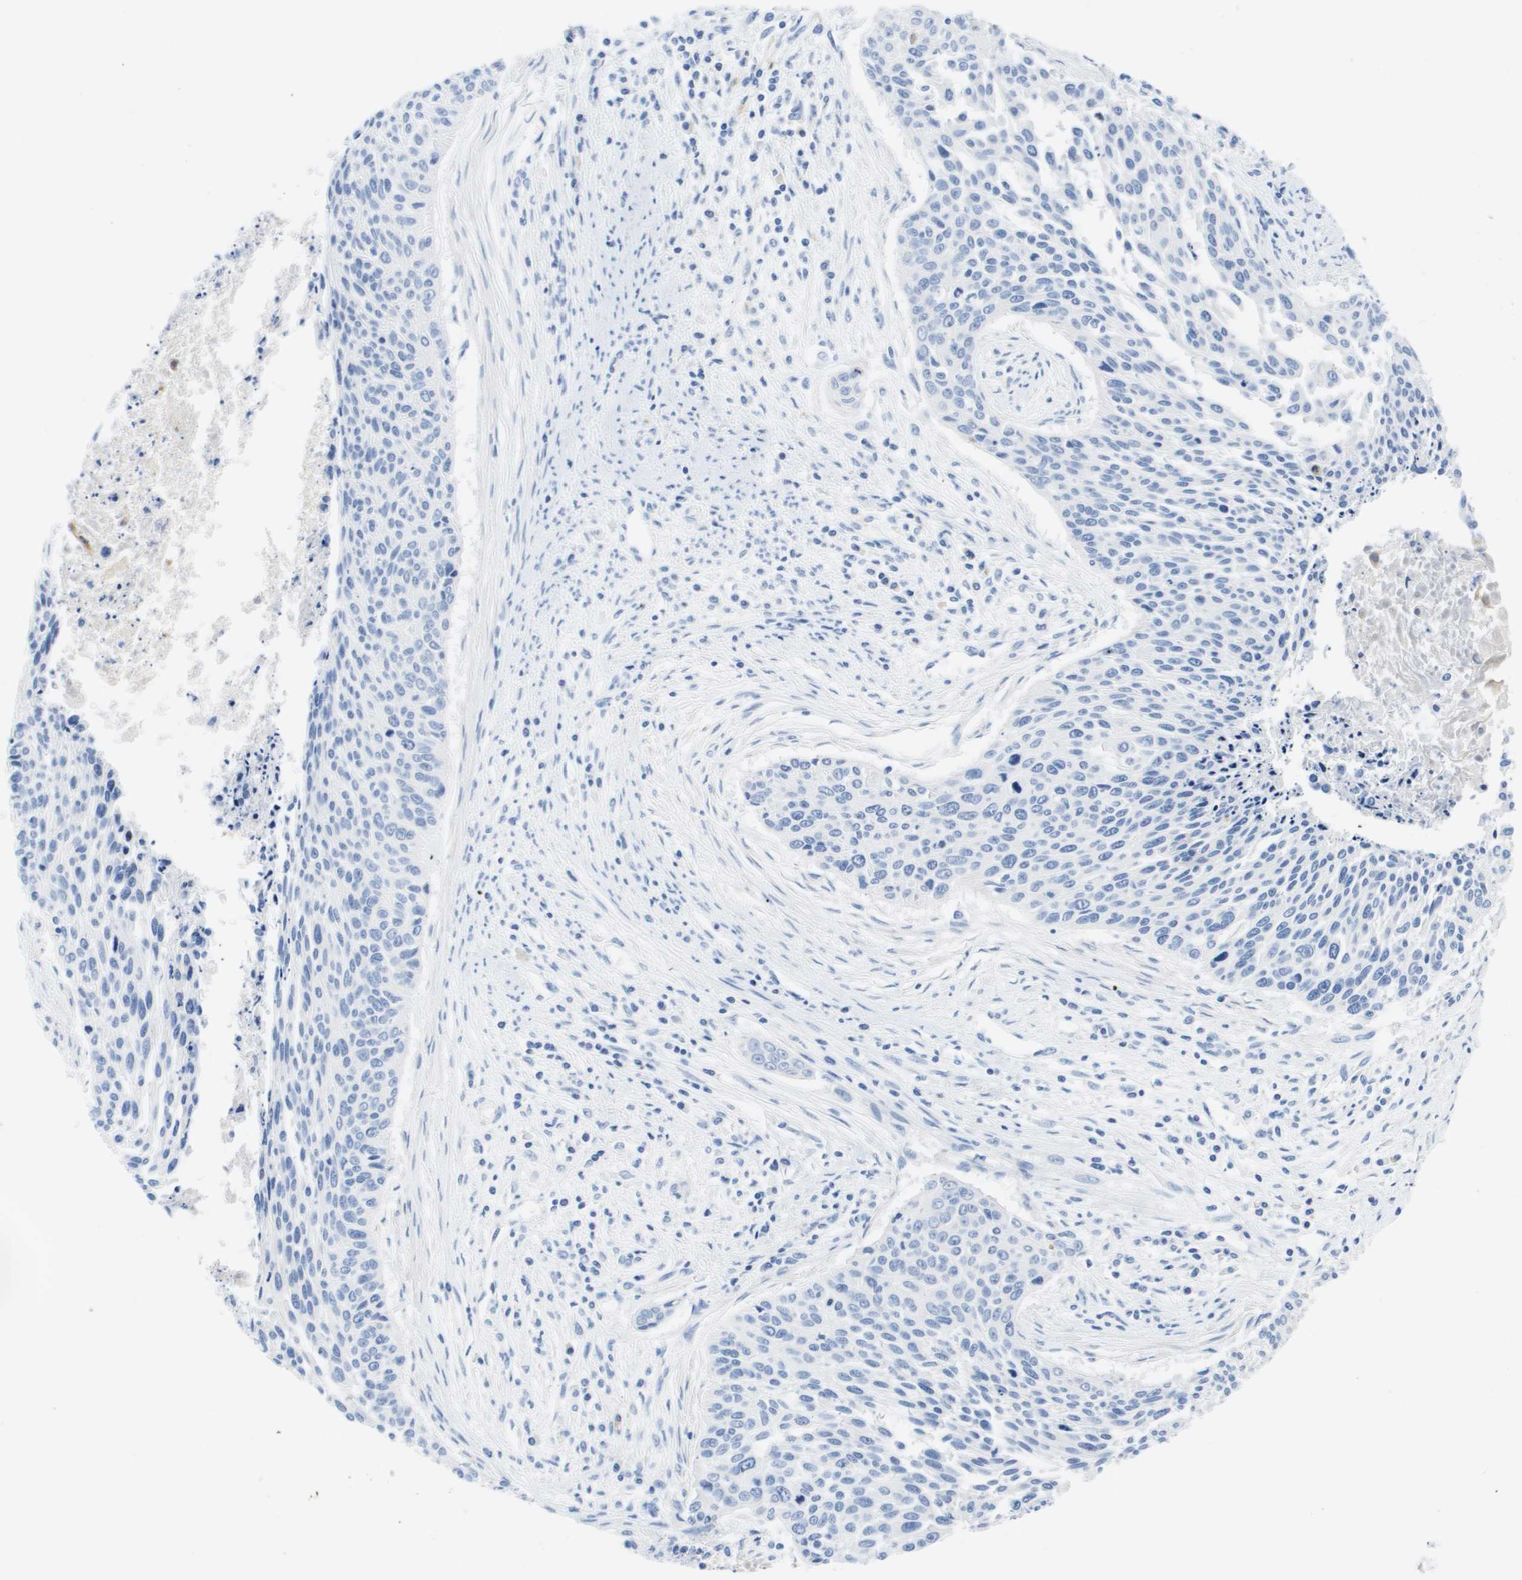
{"staining": {"intensity": "negative", "quantity": "none", "location": "none"}, "tissue": "cervical cancer", "cell_type": "Tumor cells", "image_type": "cancer", "snomed": [{"axis": "morphology", "description": "Squamous cell carcinoma, NOS"}, {"axis": "topography", "description": "Cervix"}], "caption": "Squamous cell carcinoma (cervical) was stained to show a protein in brown. There is no significant expression in tumor cells. Brightfield microscopy of immunohistochemistry (IHC) stained with DAB (3,3'-diaminobenzidine) (brown) and hematoxylin (blue), captured at high magnification.", "gene": "MS4A1", "patient": {"sex": "female", "age": 55}}